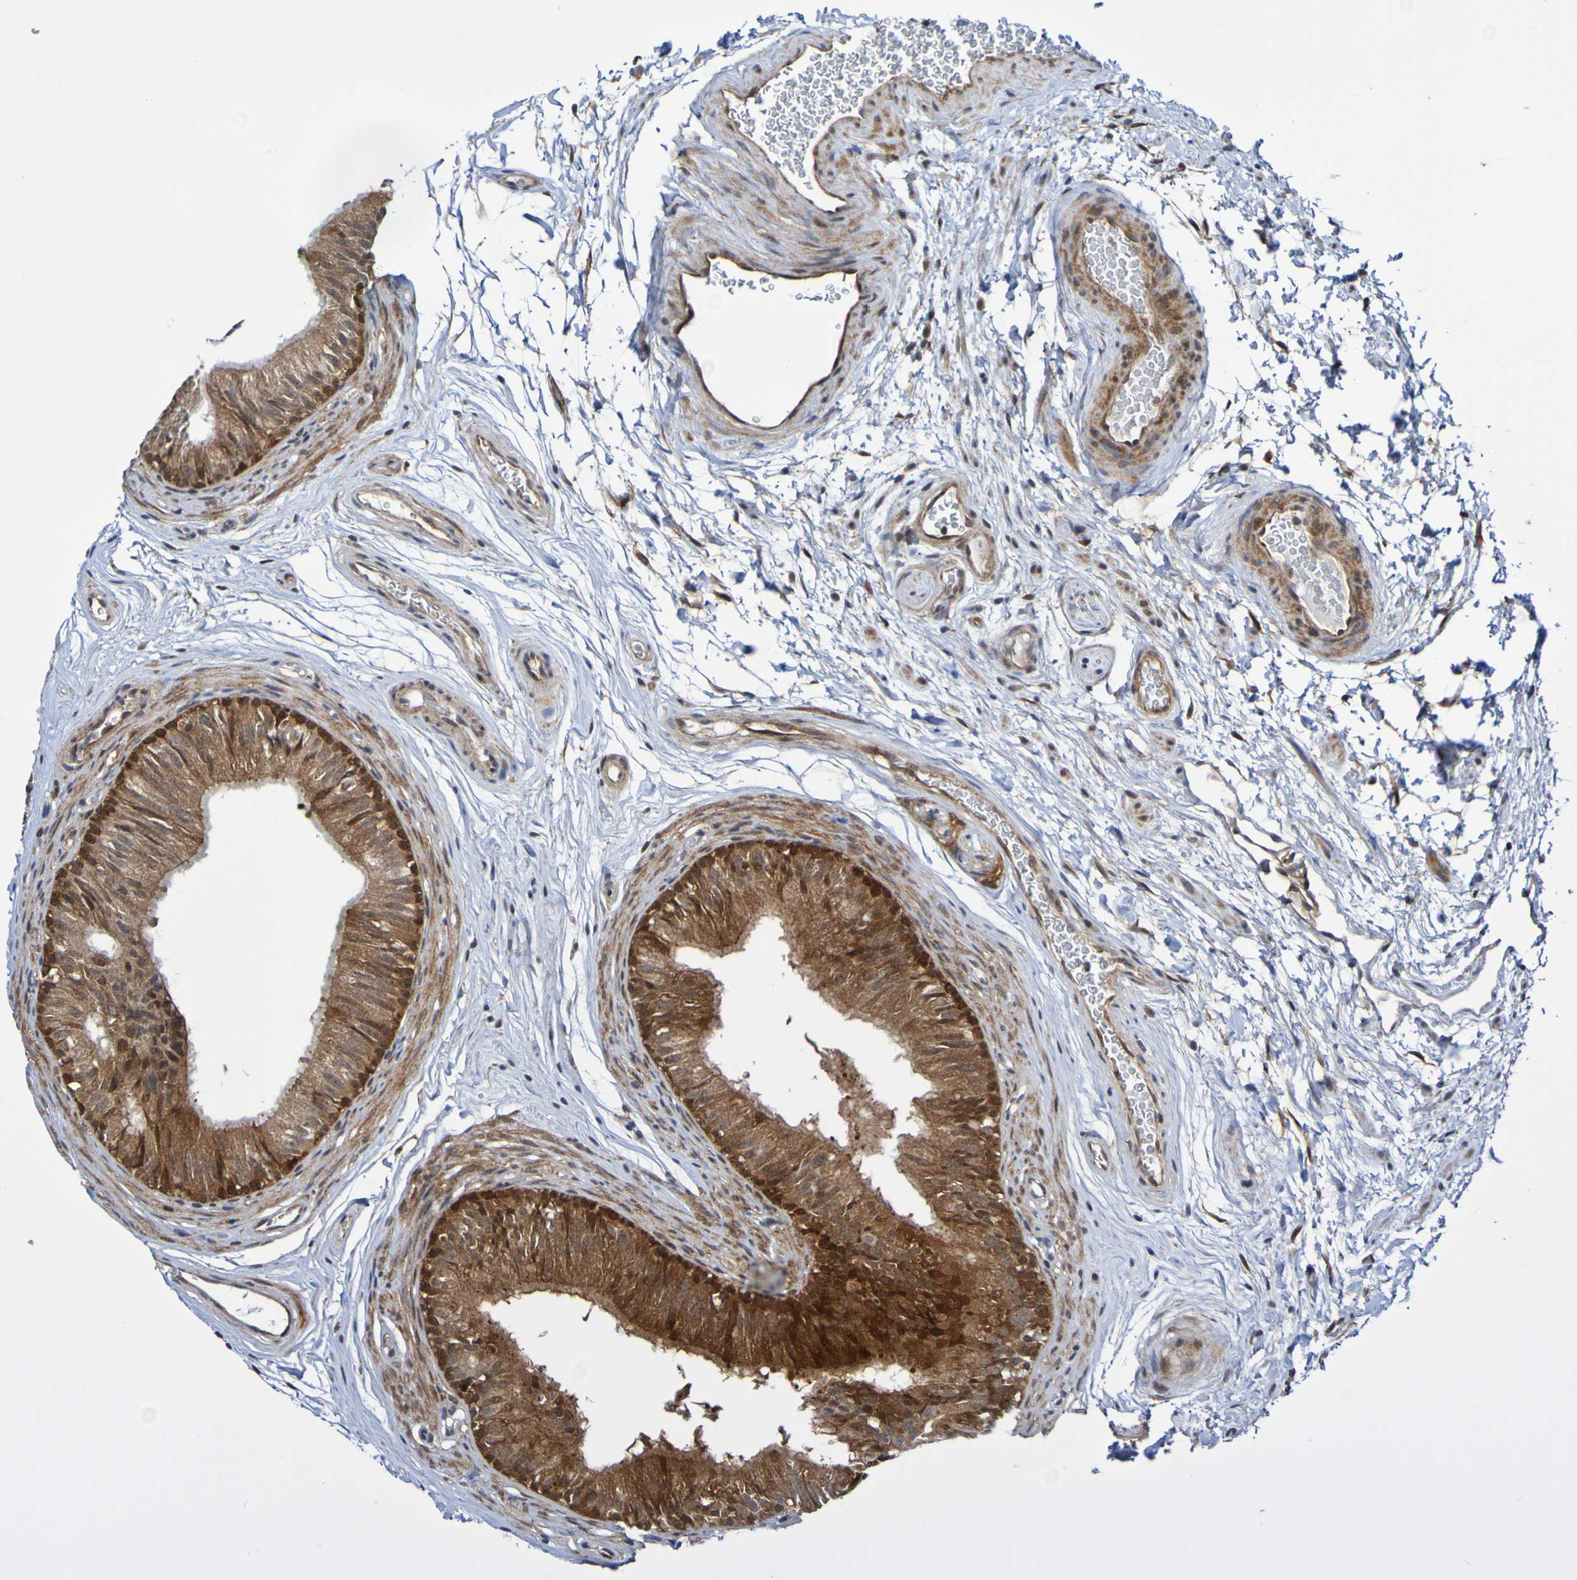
{"staining": {"intensity": "strong", "quantity": "25%-75%", "location": "cytoplasmic/membranous"}, "tissue": "epididymis", "cell_type": "Glandular cells", "image_type": "normal", "snomed": [{"axis": "morphology", "description": "Normal tissue, NOS"}, {"axis": "topography", "description": "Epididymis"}], "caption": "Protein expression analysis of normal human epididymis reveals strong cytoplasmic/membranous staining in approximately 25%-75% of glandular cells. (DAB (3,3'-diaminobenzidine) IHC with brightfield microscopy, high magnification).", "gene": "ATIC", "patient": {"sex": "male", "age": 36}}